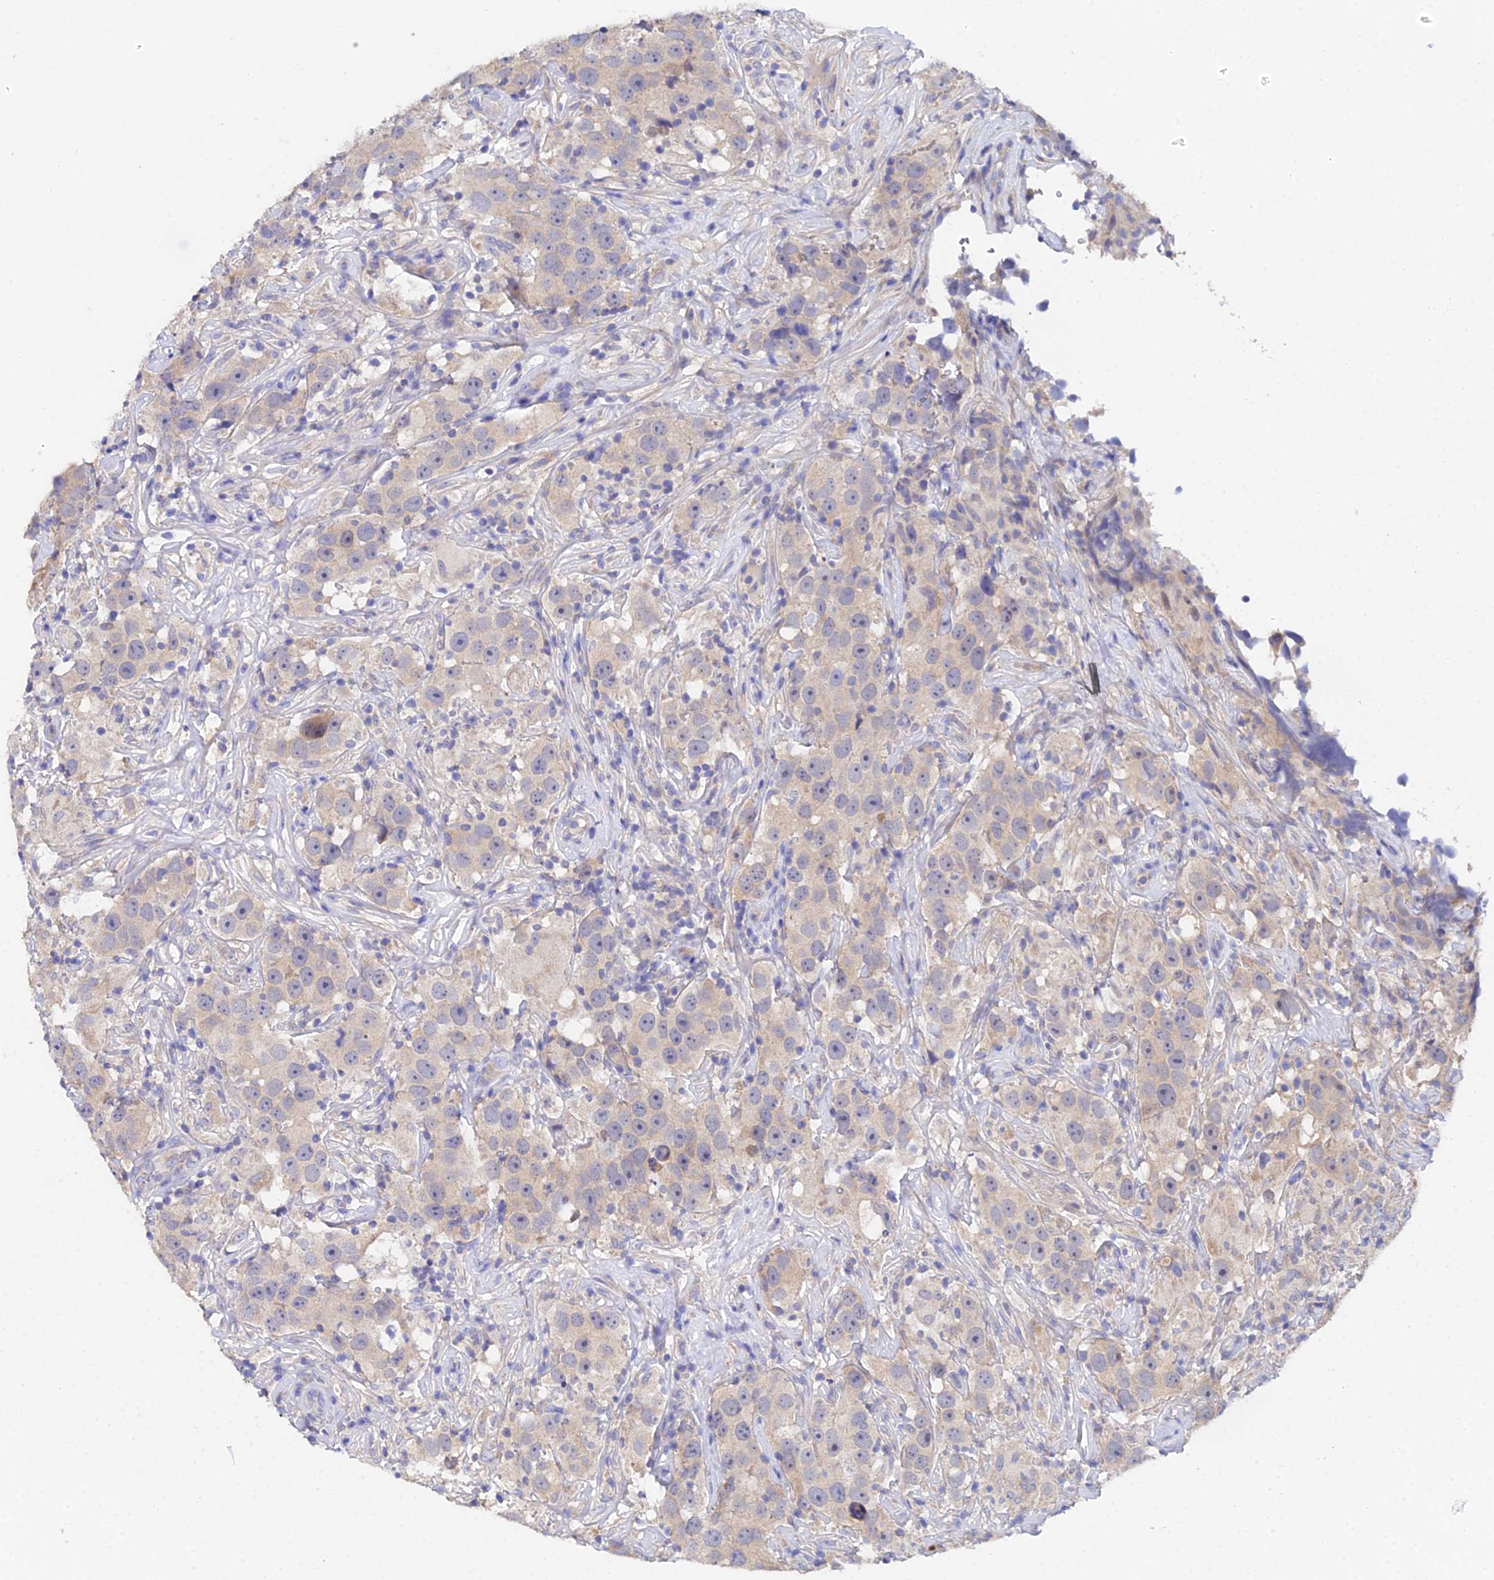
{"staining": {"intensity": "weak", "quantity": "<25%", "location": "cytoplasmic/membranous"}, "tissue": "testis cancer", "cell_type": "Tumor cells", "image_type": "cancer", "snomed": [{"axis": "morphology", "description": "Seminoma, NOS"}, {"axis": "topography", "description": "Testis"}], "caption": "A photomicrograph of seminoma (testis) stained for a protein exhibits no brown staining in tumor cells.", "gene": "UBE2L3", "patient": {"sex": "male", "age": 49}}